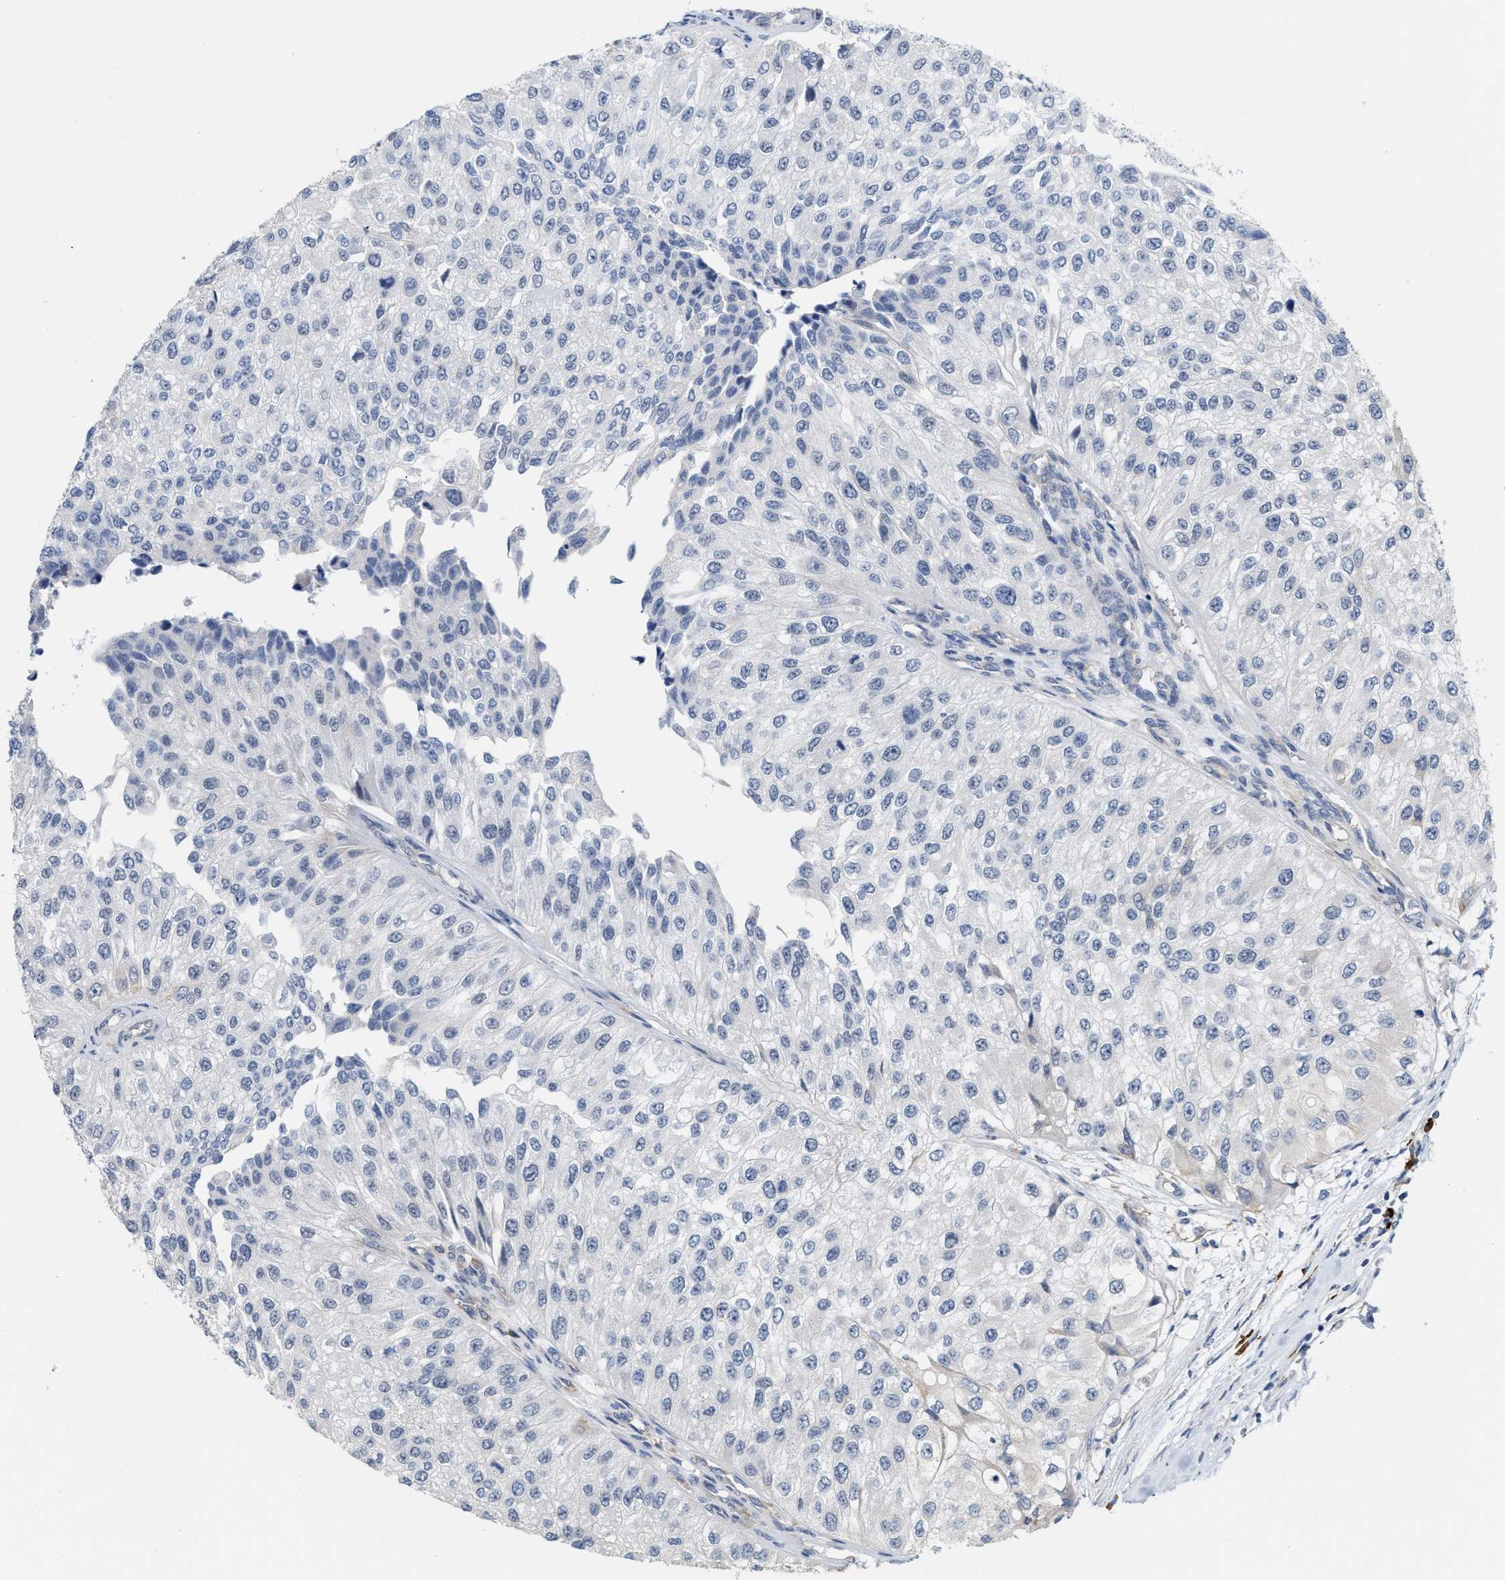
{"staining": {"intensity": "negative", "quantity": "none", "location": "none"}, "tissue": "urothelial cancer", "cell_type": "Tumor cells", "image_type": "cancer", "snomed": [{"axis": "morphology", "description": "Urothelial carcinoma, High grade"}, {"axis": "topography", "description": "Kidney"}, {"axis": "topography", "description": "Urinary bladder"}], "caption": "This is a micrograph of immunohistochemistry (IHC) staining of urothelial cancer, which shows no positivity in tumor cells.", "gene": "RYR2", "patient": {"sex": "male", "age": 77}}